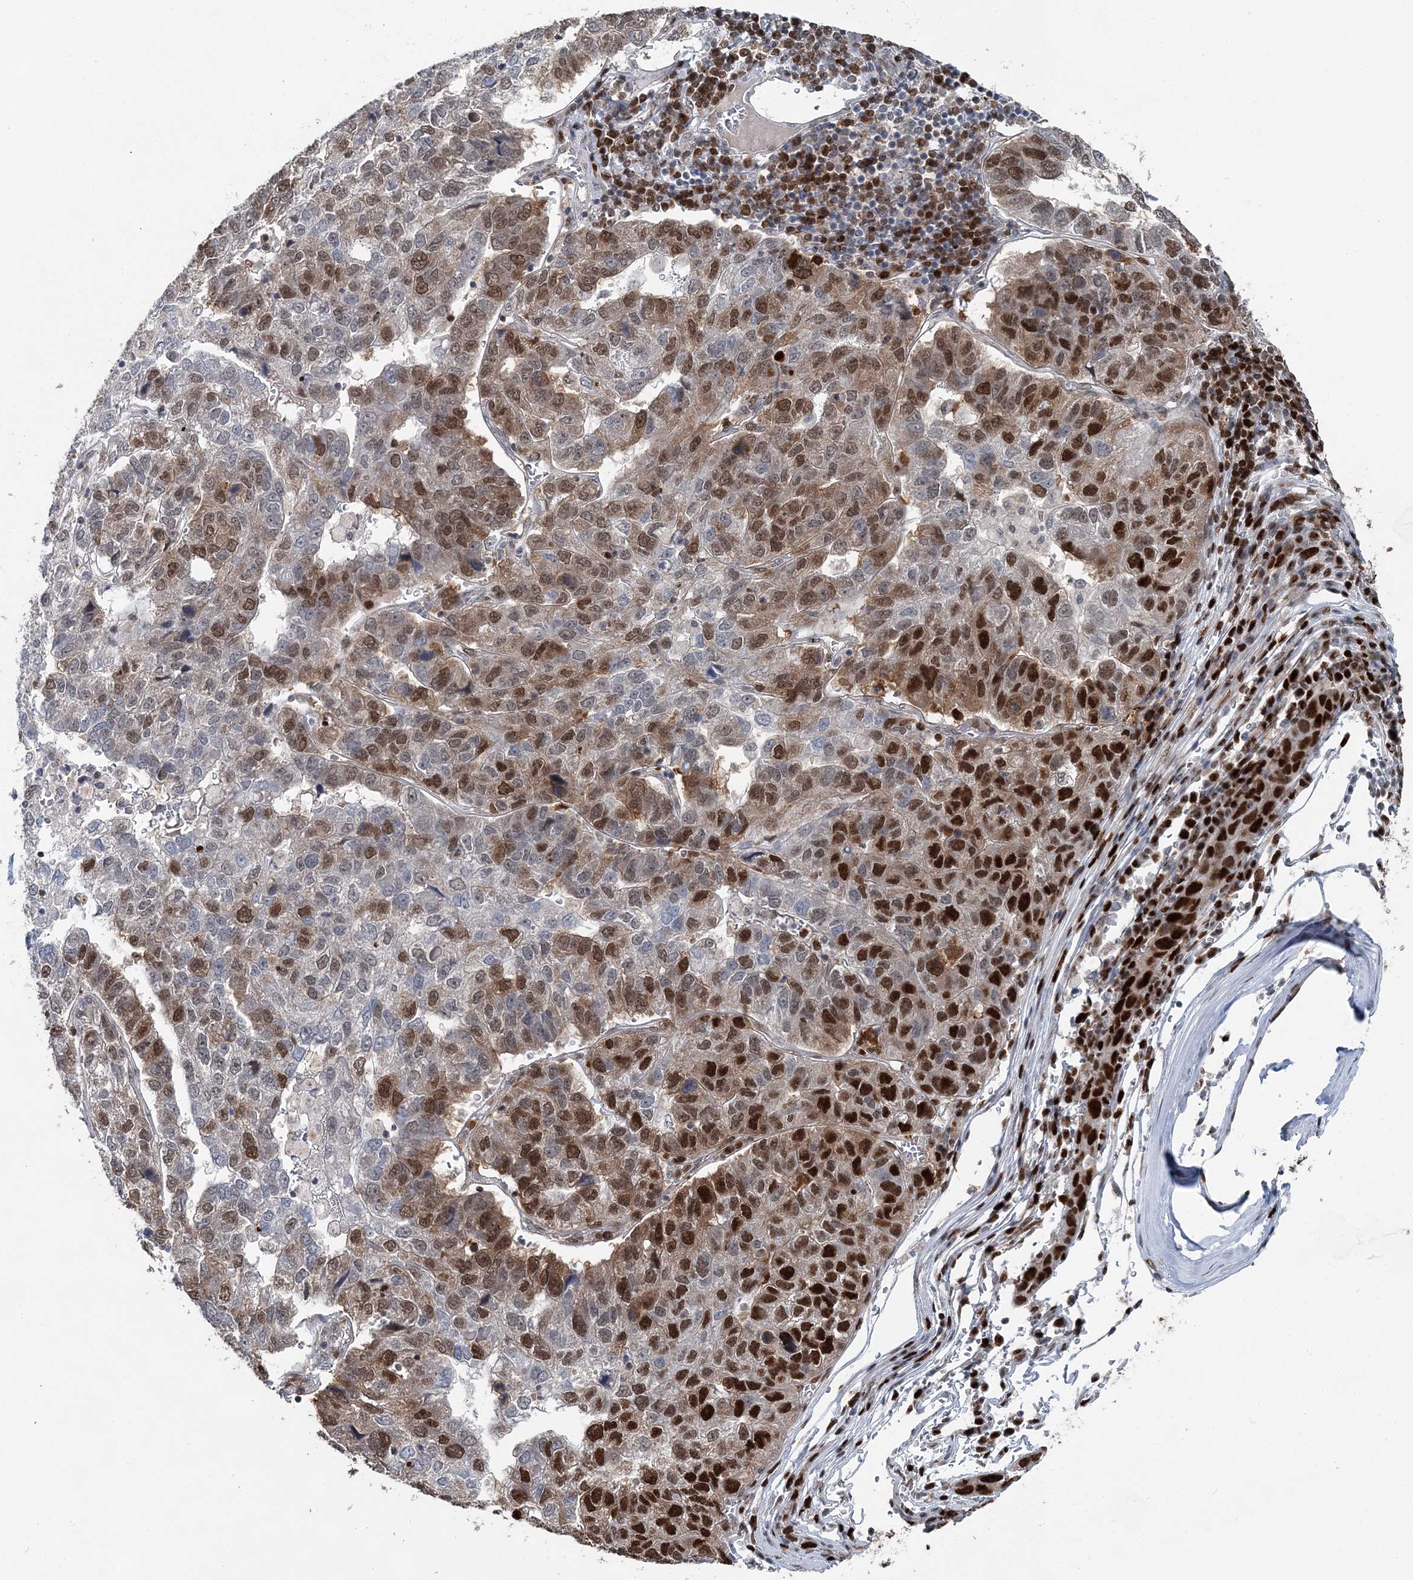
{"staining": {"intensity": "strong", "quantity": "25%-75%", "location": "nuclear"}, "tissue": "pancreatic cancer", "cell_type": "Tumor cells", "image_type": "cancer", "snomed": [{"axis": "morphology", "description": "Adenocarcinoma, NOS"}, {"axis": "topography", "description": "Pancreas"}], "caption": "Protein expression analysis of human adenocarcinoma (pancreatic) reveals strong nuclear expression in about 25%-75% of tumor cells. (Stains: DAB in brown, nuclei in blue, Microscopy: brightfield microscopy at high magnification).", "gene": "HAT1", "patient": {"sex": "female", "age": 61}}